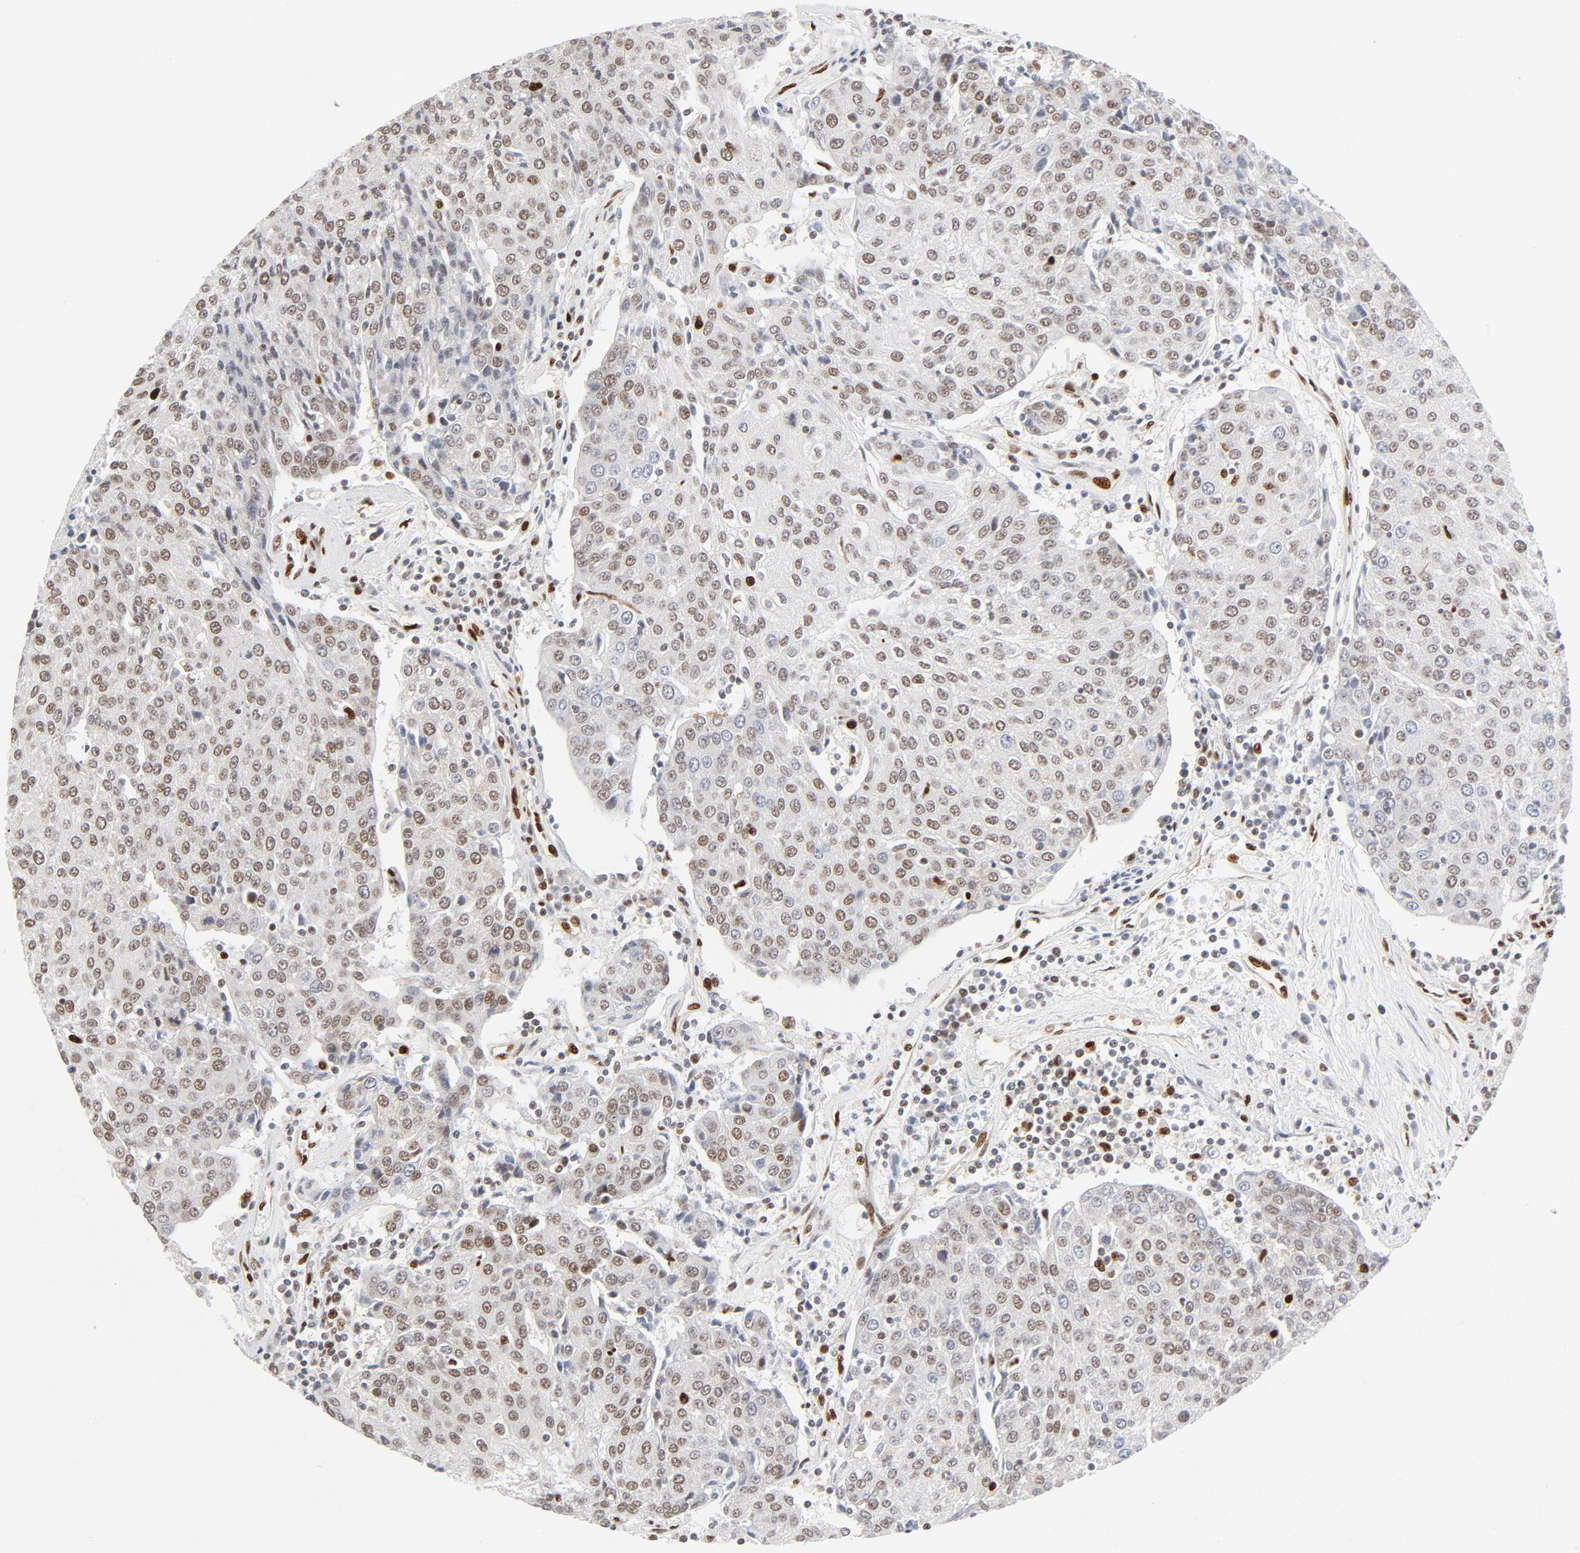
{"staining": {"intensity": "weak", "quantity": "25%-75%", "location": "nuclear"}, "tissue": "urothelial cancer", "cell_type": "Tumor cells", "image_type": "cancer", "snomed": [{"axis": "morphology", "description": "Urothelial carcinoma, High grade"}, {"axis": "topography", "description": "Urinary bladder"}], "caption": "IHC (DAB (3,3'-diaminobenzidine)) staining of urothelial cancer shows weak nuclear protein expression in about 25%-75% of tumor cells. Nuclei are stained in blue.", "gene": "MEF2A", "patient": {"sex": "female", "age": 85}}